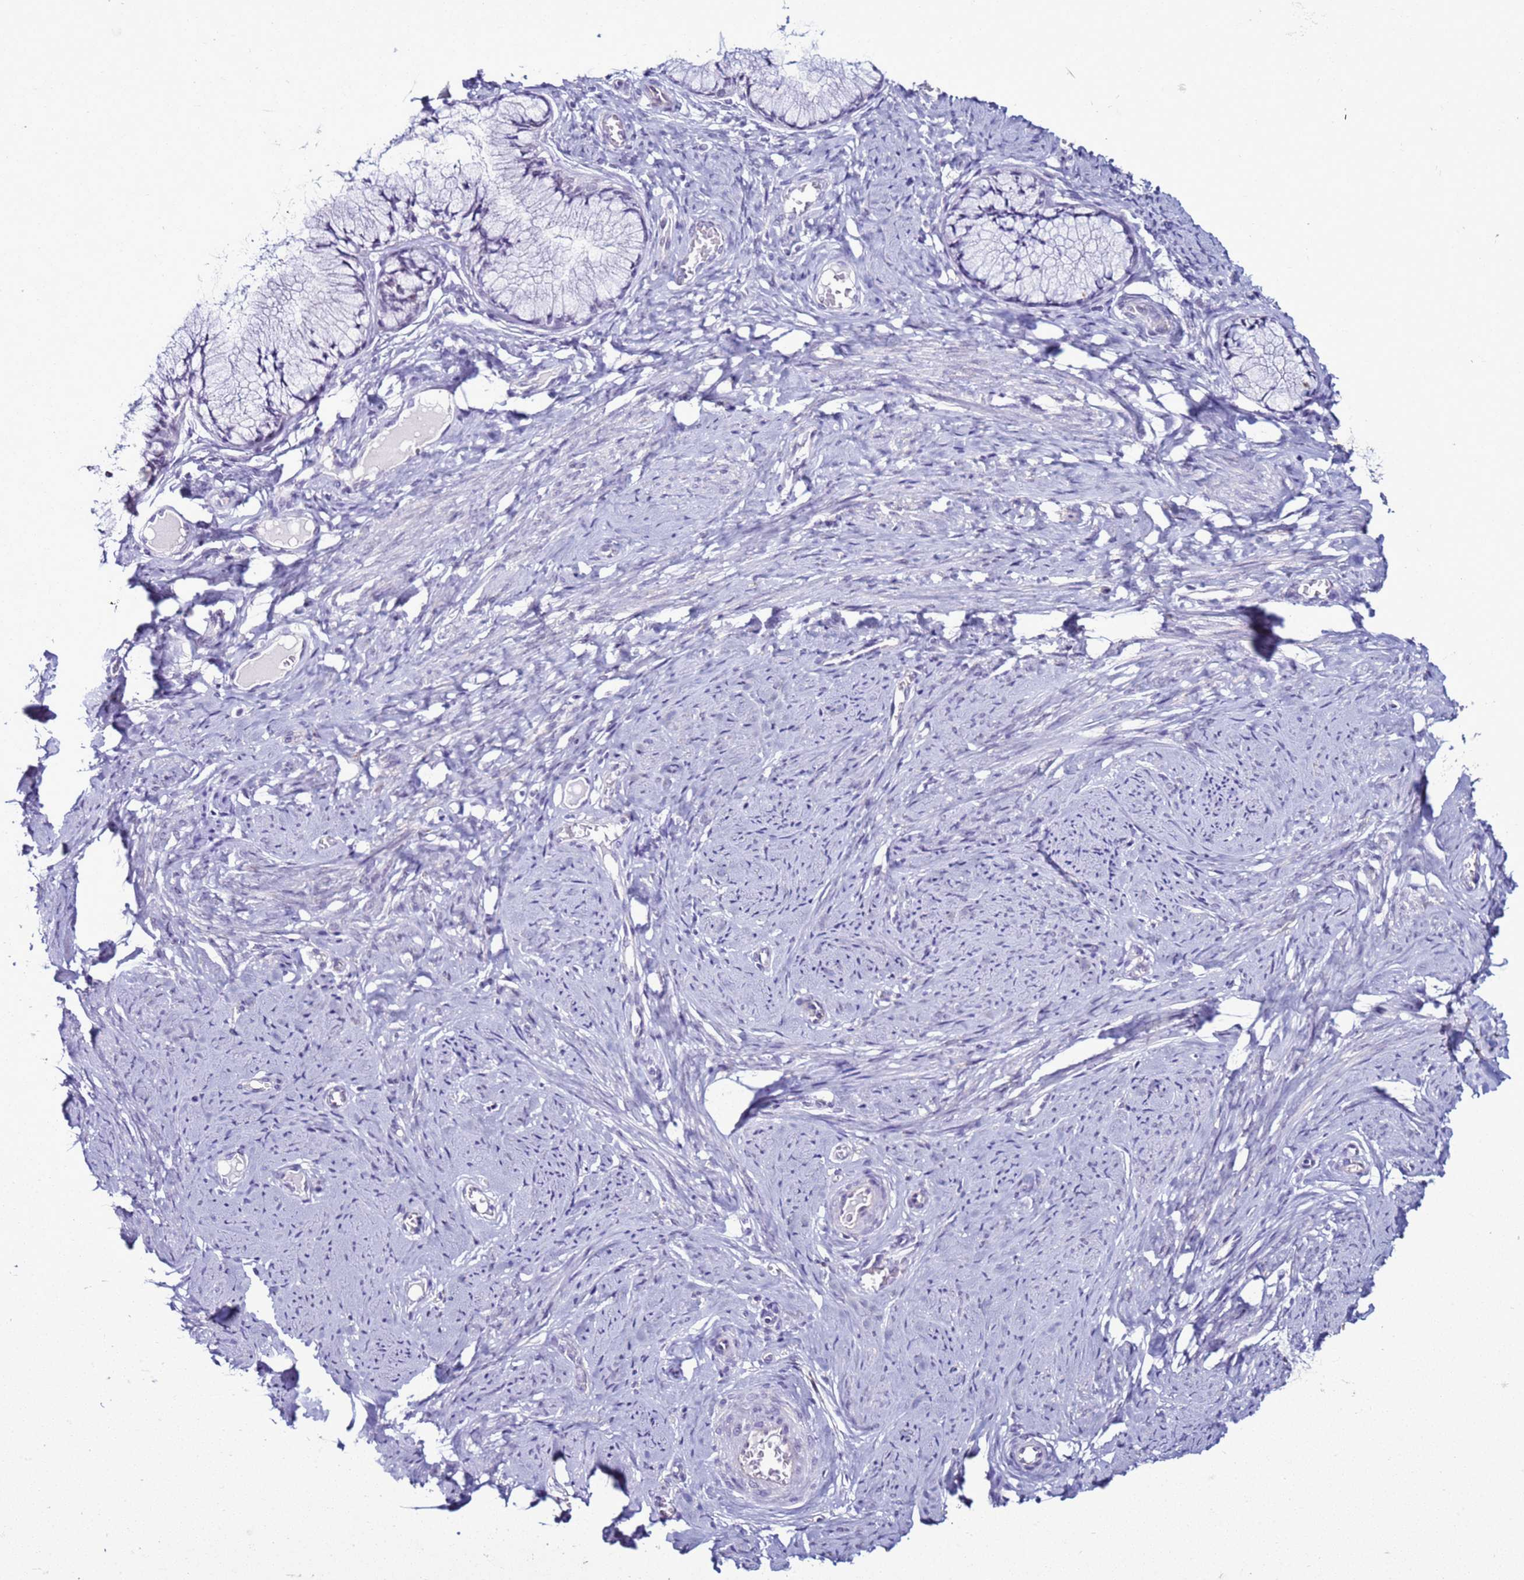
{"staining": {"intensity": "negative", "quantity": "none", "location": "none"}, "tissue": "cervix", "cell_type": "Glandular cells", "image_type": "normal", "snomed": [{"axis": "morphology", "description": "Normal tissue, NOS"}, {"axis": "topography", "description": "Cervix"}], "caption": "DAB (3,3'-diaminobenzidine) immunohistochemical staining of benign human cervix shows no significant staining in glandular cells.", "gene": "LRRC10B", "patient": {"sex": "female", "age": 42}}